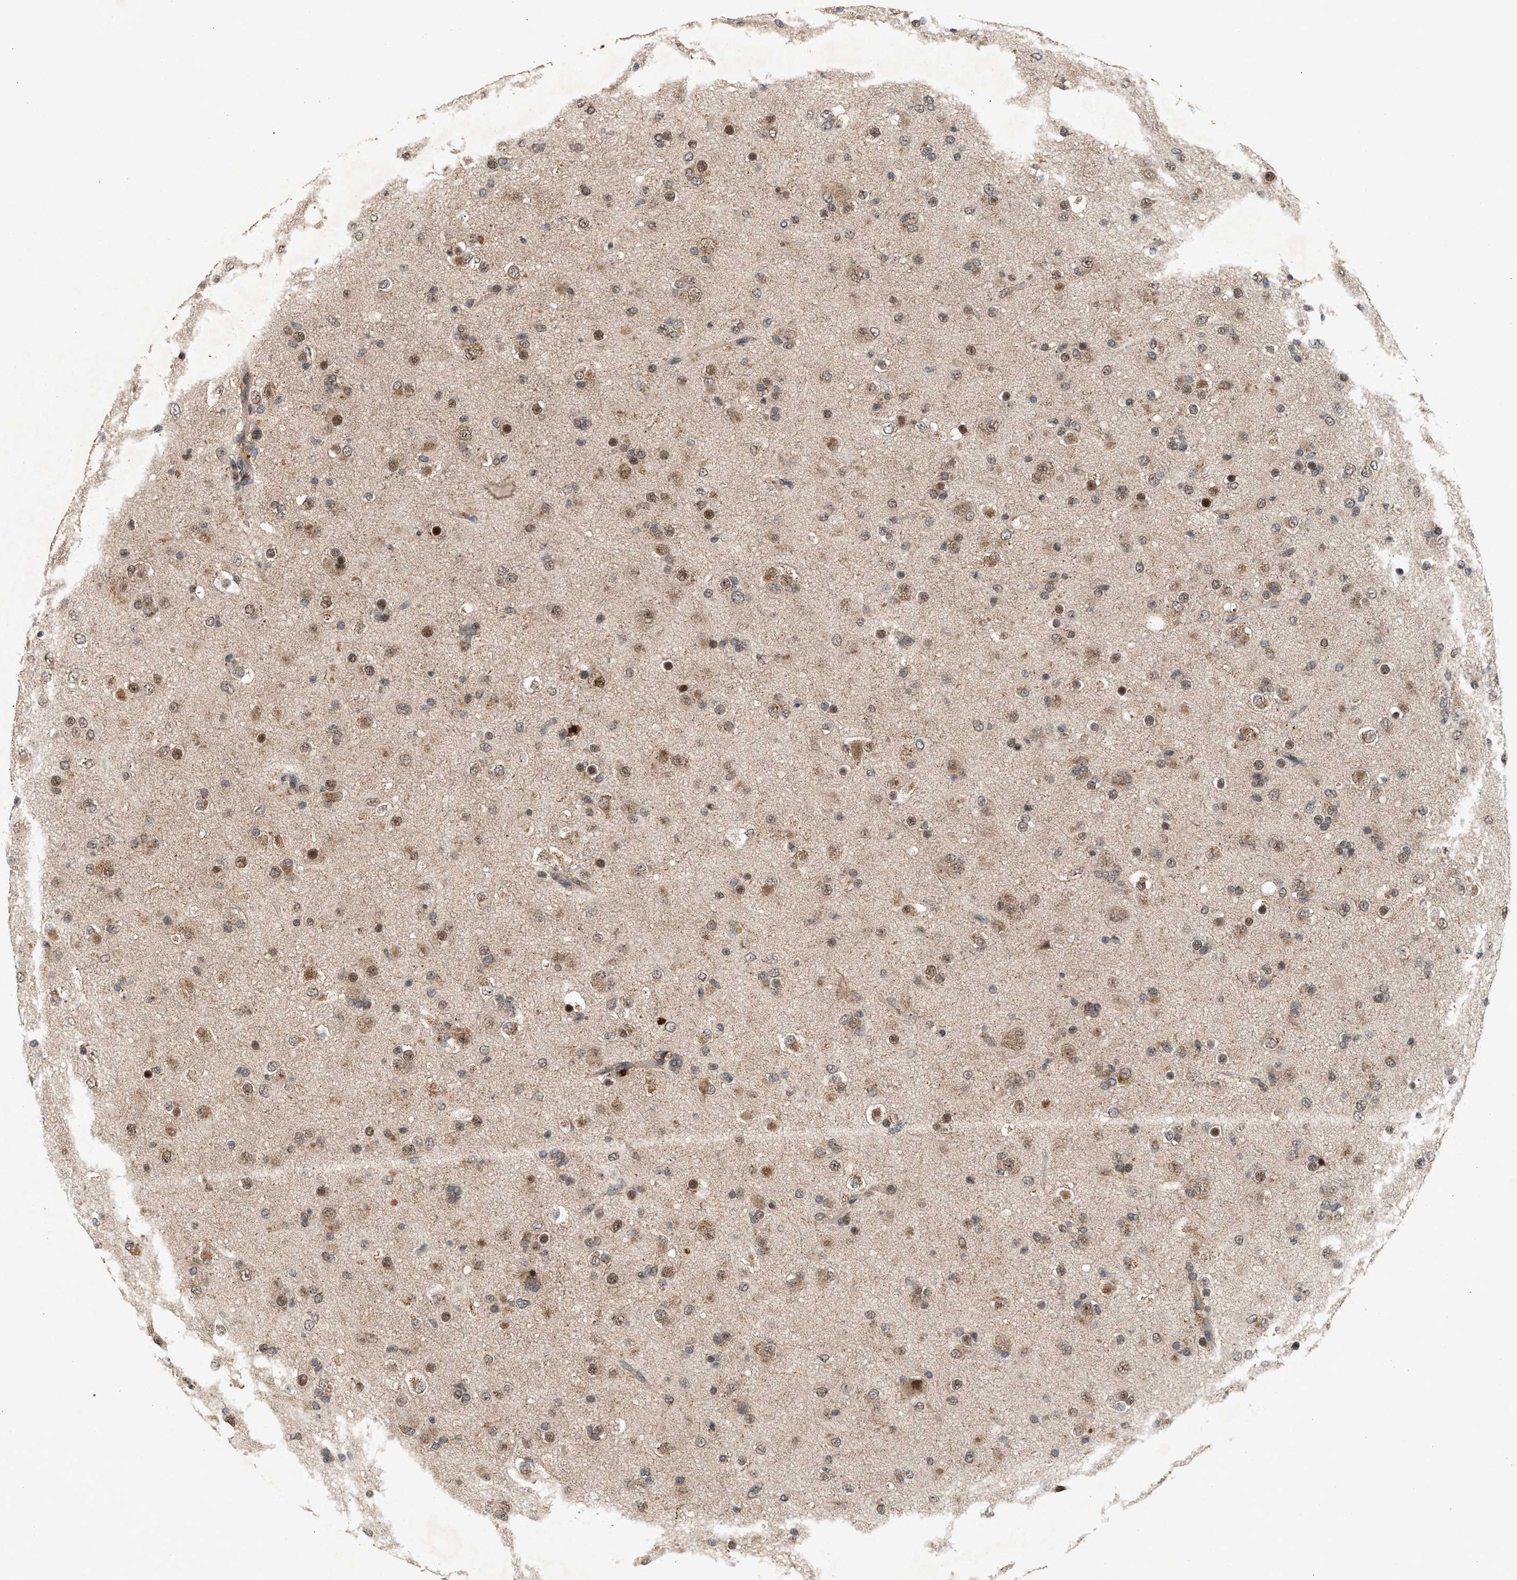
{"staining": {"intensity": "weak", "quantity": ">75%", "location": "nuclear"}, "tissue": "glioma", "cell_type": "Tumor cells", "image_type": "cancer", "snomed": [{"axis": "morphology", "description": "Glioma, malignant, Low grade"}, {"axis": "topography", "description": "Brain"}], "caption": "Immunohistochemistry (DAB (3,3'-diaminobenzidine)) staining of human malignant low-grade glioma reveals weak nuclear protein expression in about >75% of tumor cells.", "gene": "MKNK2", "patient": {"sex": "male", "age": 65}}